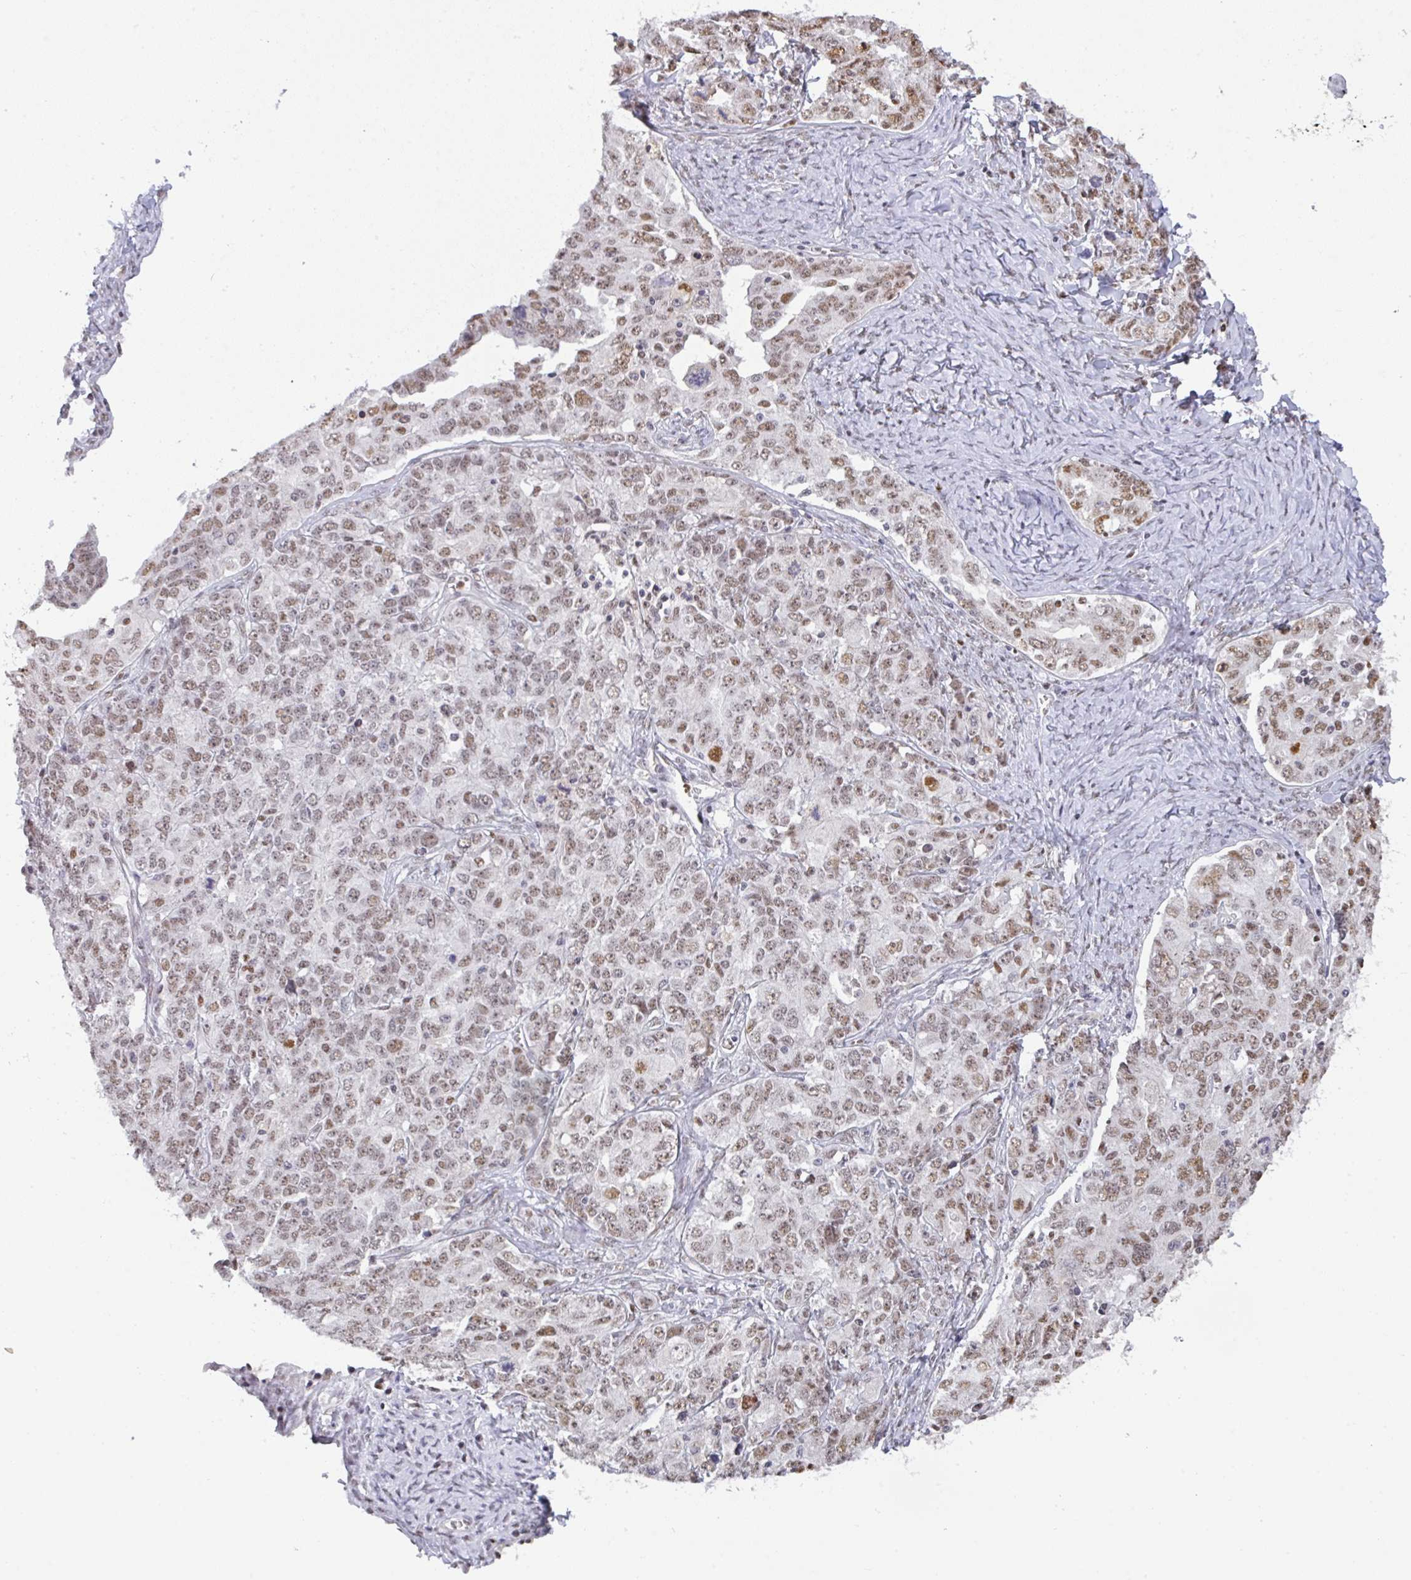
{"staining": {"intensity": "weak", "quantity": ">75%", "location": "nuclear"}, "tissue": "ovarian cancer", "cell_type": "Tumor cells", "image_type": "cancer", "snomed": [{"axis": "morphology", "description": "Carcinoma, endometroid"}, {"axis": "topography", "description": "Ovary"}], "caption": "An immunohistochemistry histopathology image of tumor tissue is shown. Protein staining in brown highlights weak nuclear positivity in endometroid carcinoma (ovarian) within tumor cells.", "gene": "BBX", "patient": {"sex": "female", "age": 62}}